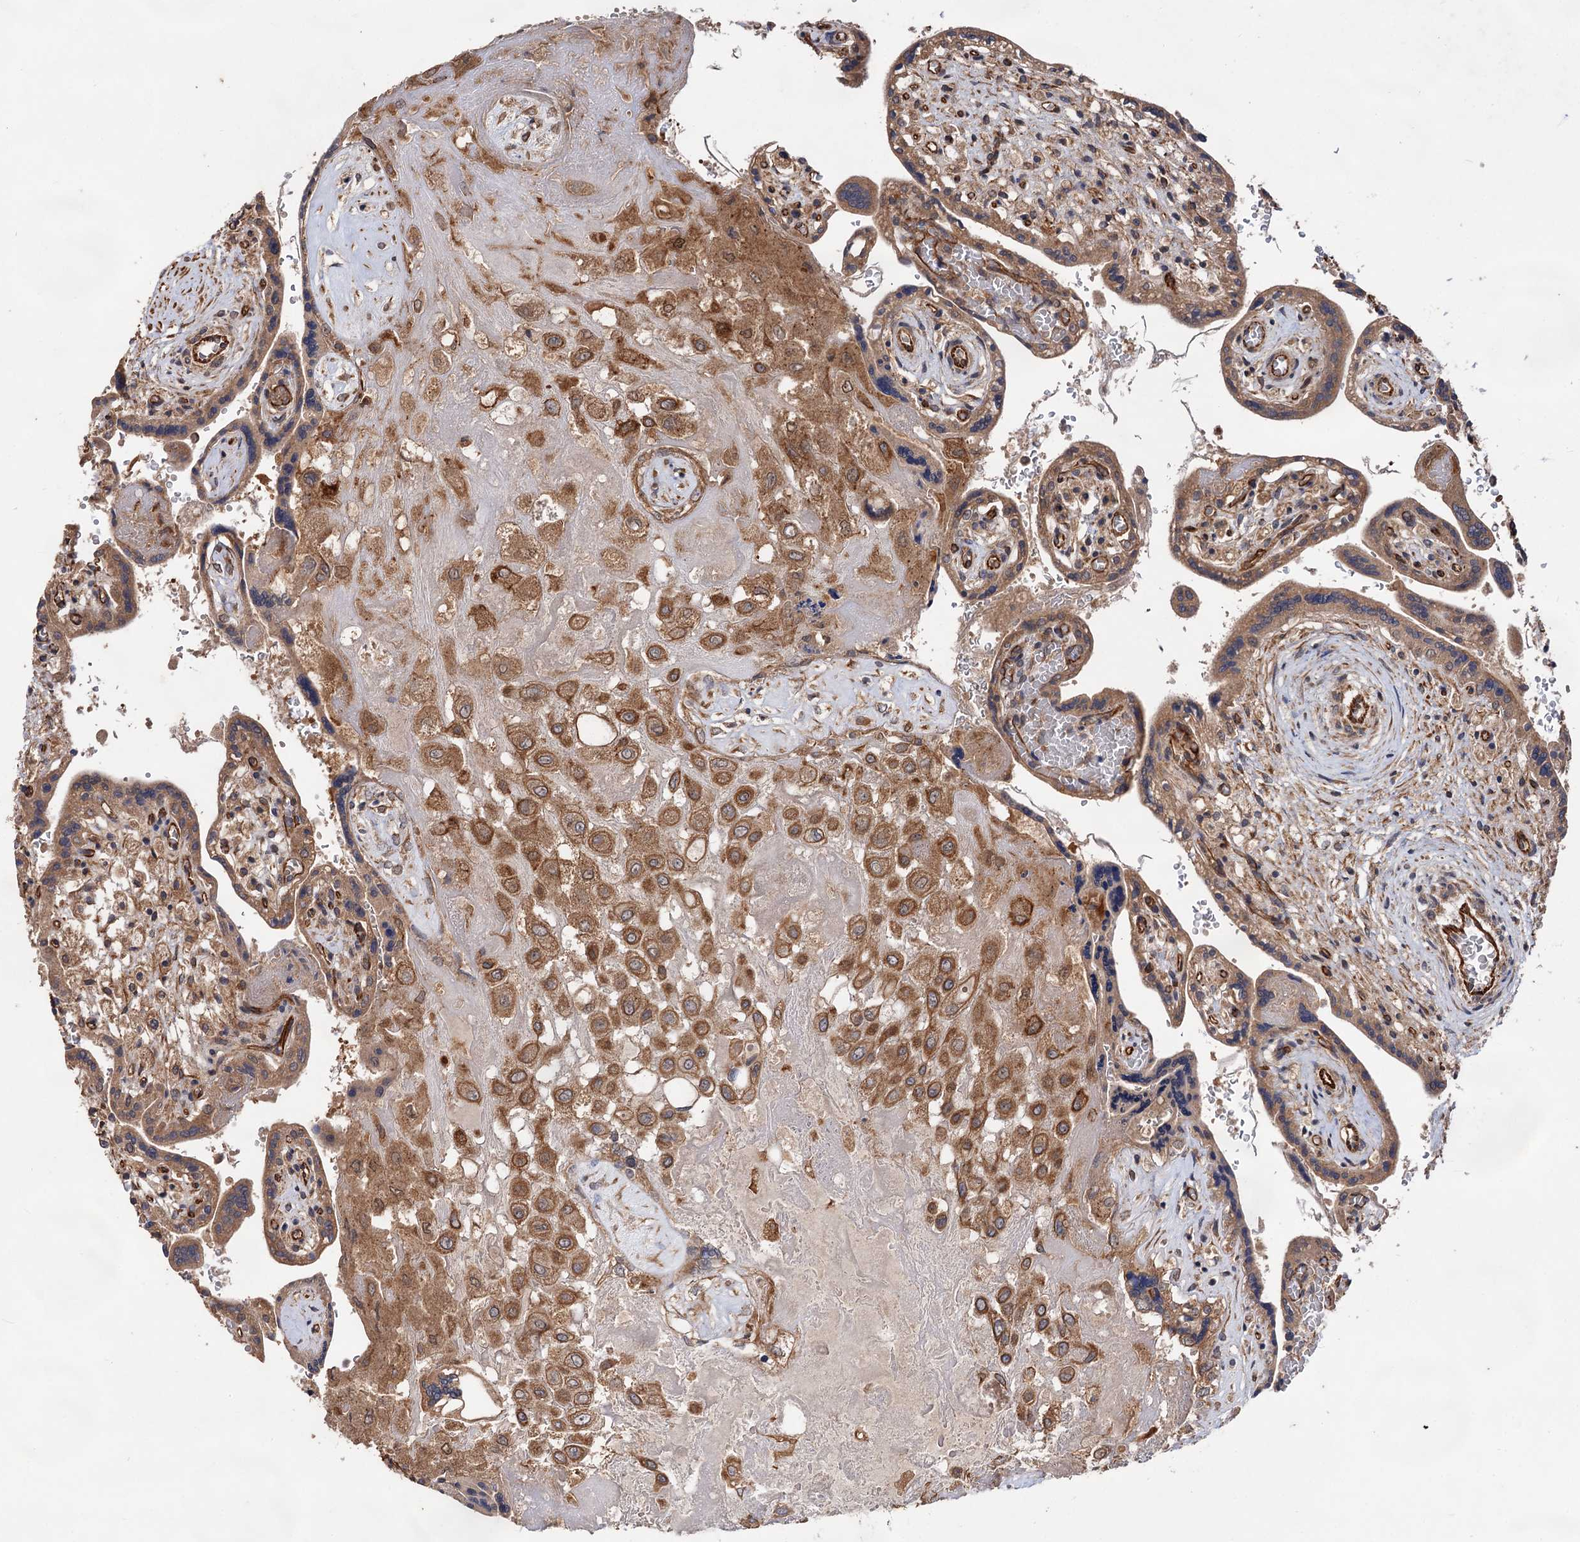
{"staining": {"intensity": "moderate", "quantity": ">75%", "location": "cytoplasmic/membranous"}, "tissue": "placenta", "cell_type": "Decidual cells", "image_type": "normal", "snomed": [{"axis": "morphology", "description": "Normal tissue, NOS"}, {"axis": "topography", "description": "Placenta"}], "caption": "An IHC image of benign tissue is shown. Protein staining in brown highlights moderate cytoplasmic/membranous positivity in placenta within decidual cells. (DAB (3,3'-diaminobenzidine) = brown stain, brightfield microscopy at high magnification).", "gene": "TEX9", "patient": {"sex": "female", "age": 37}}